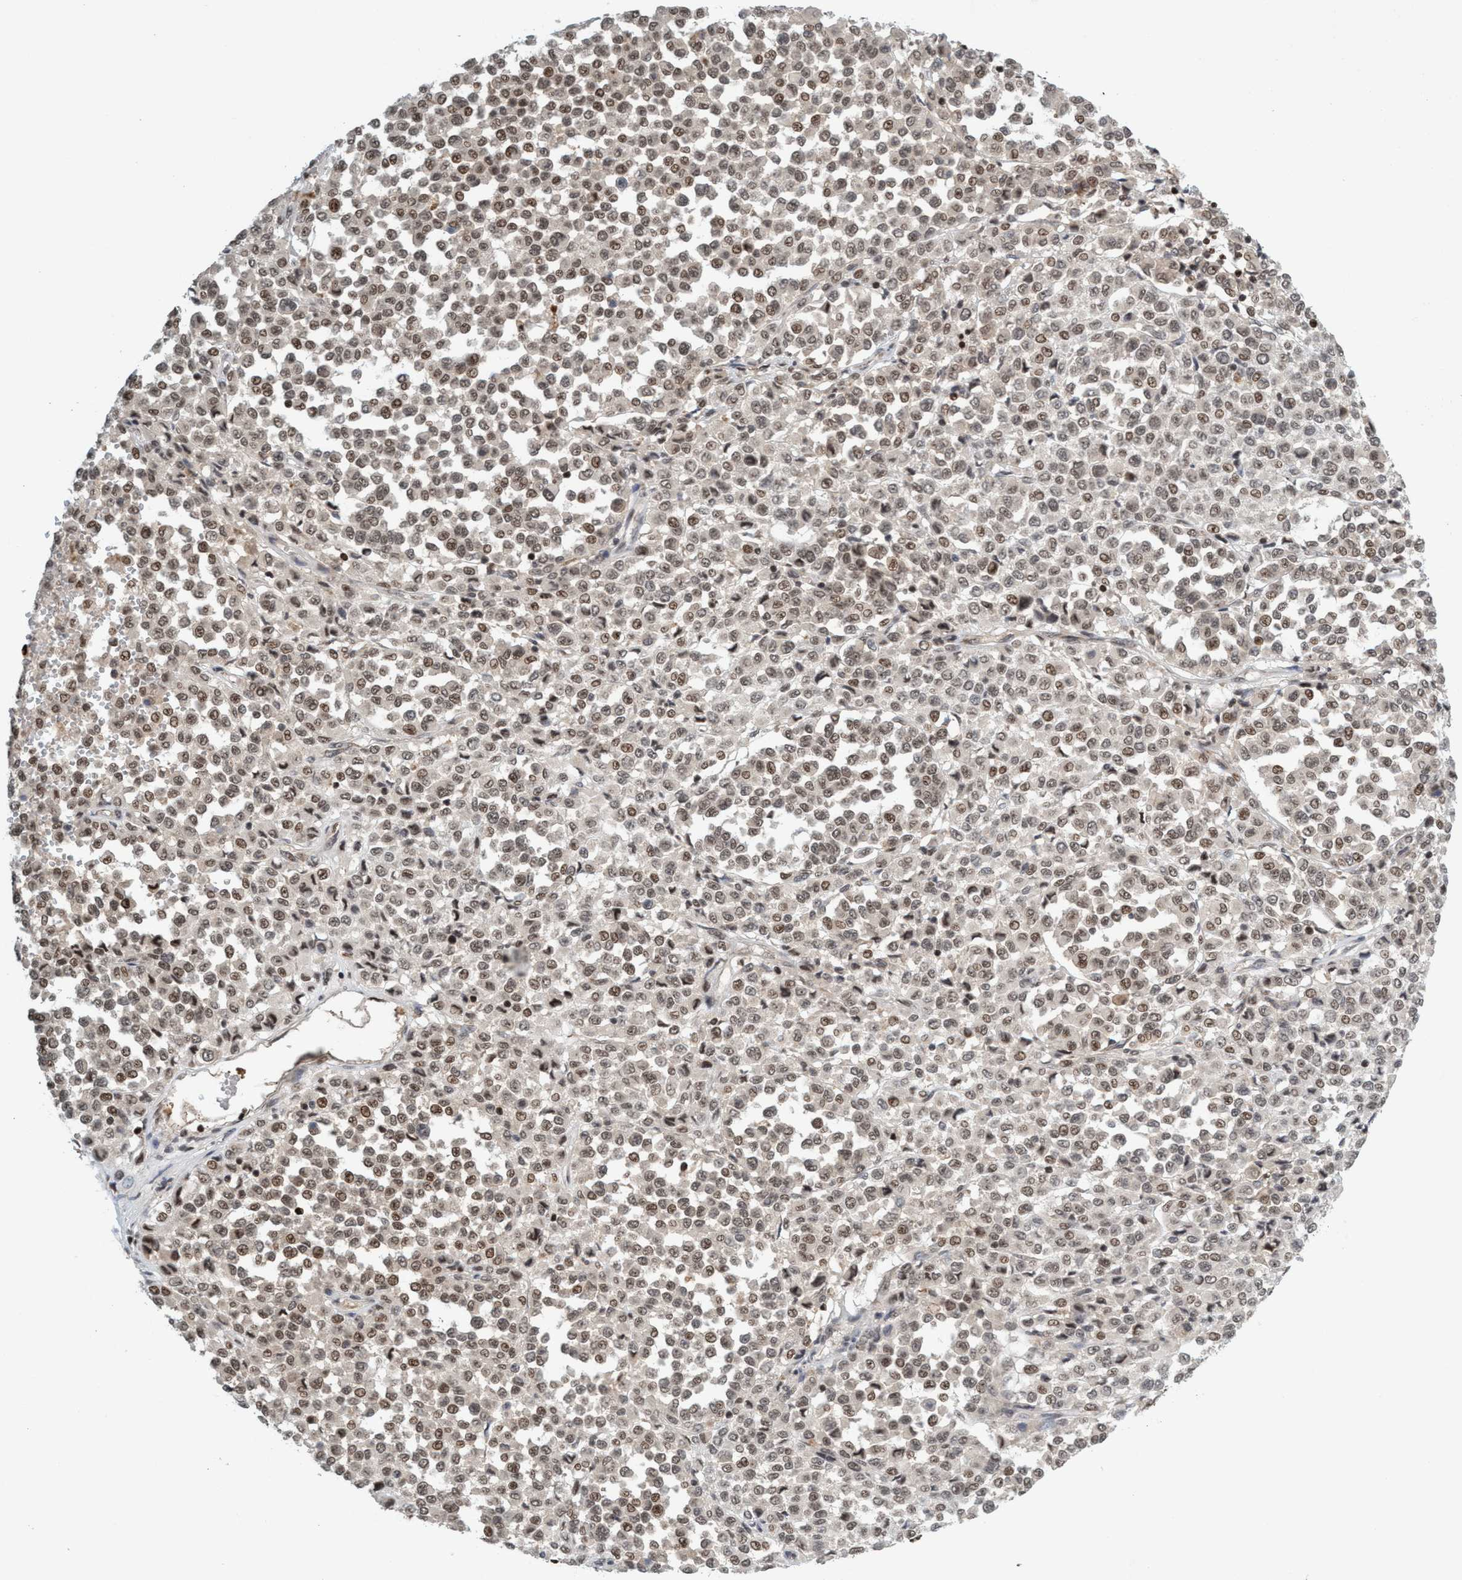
{"staining": {"intensity": "moderate", "quantity": ">75%", "location": "nuclear"}, "tissue": "melanoma", "cell_type": "Tumor cells", "image_type": "cancer", "snomed": [{"axis": "morphology", "description": "Malignant melanoma, Metastatic site"}, {"axis": "topography", "description": "Pancreas"}], "caption": "This is a histology image of immunohistochemistry staining of melanoma, which shows moderate positivity in the nuclear of tumor cells.", "gene": "SMCR8", "patient": {"sex": "female", "age": 30}}